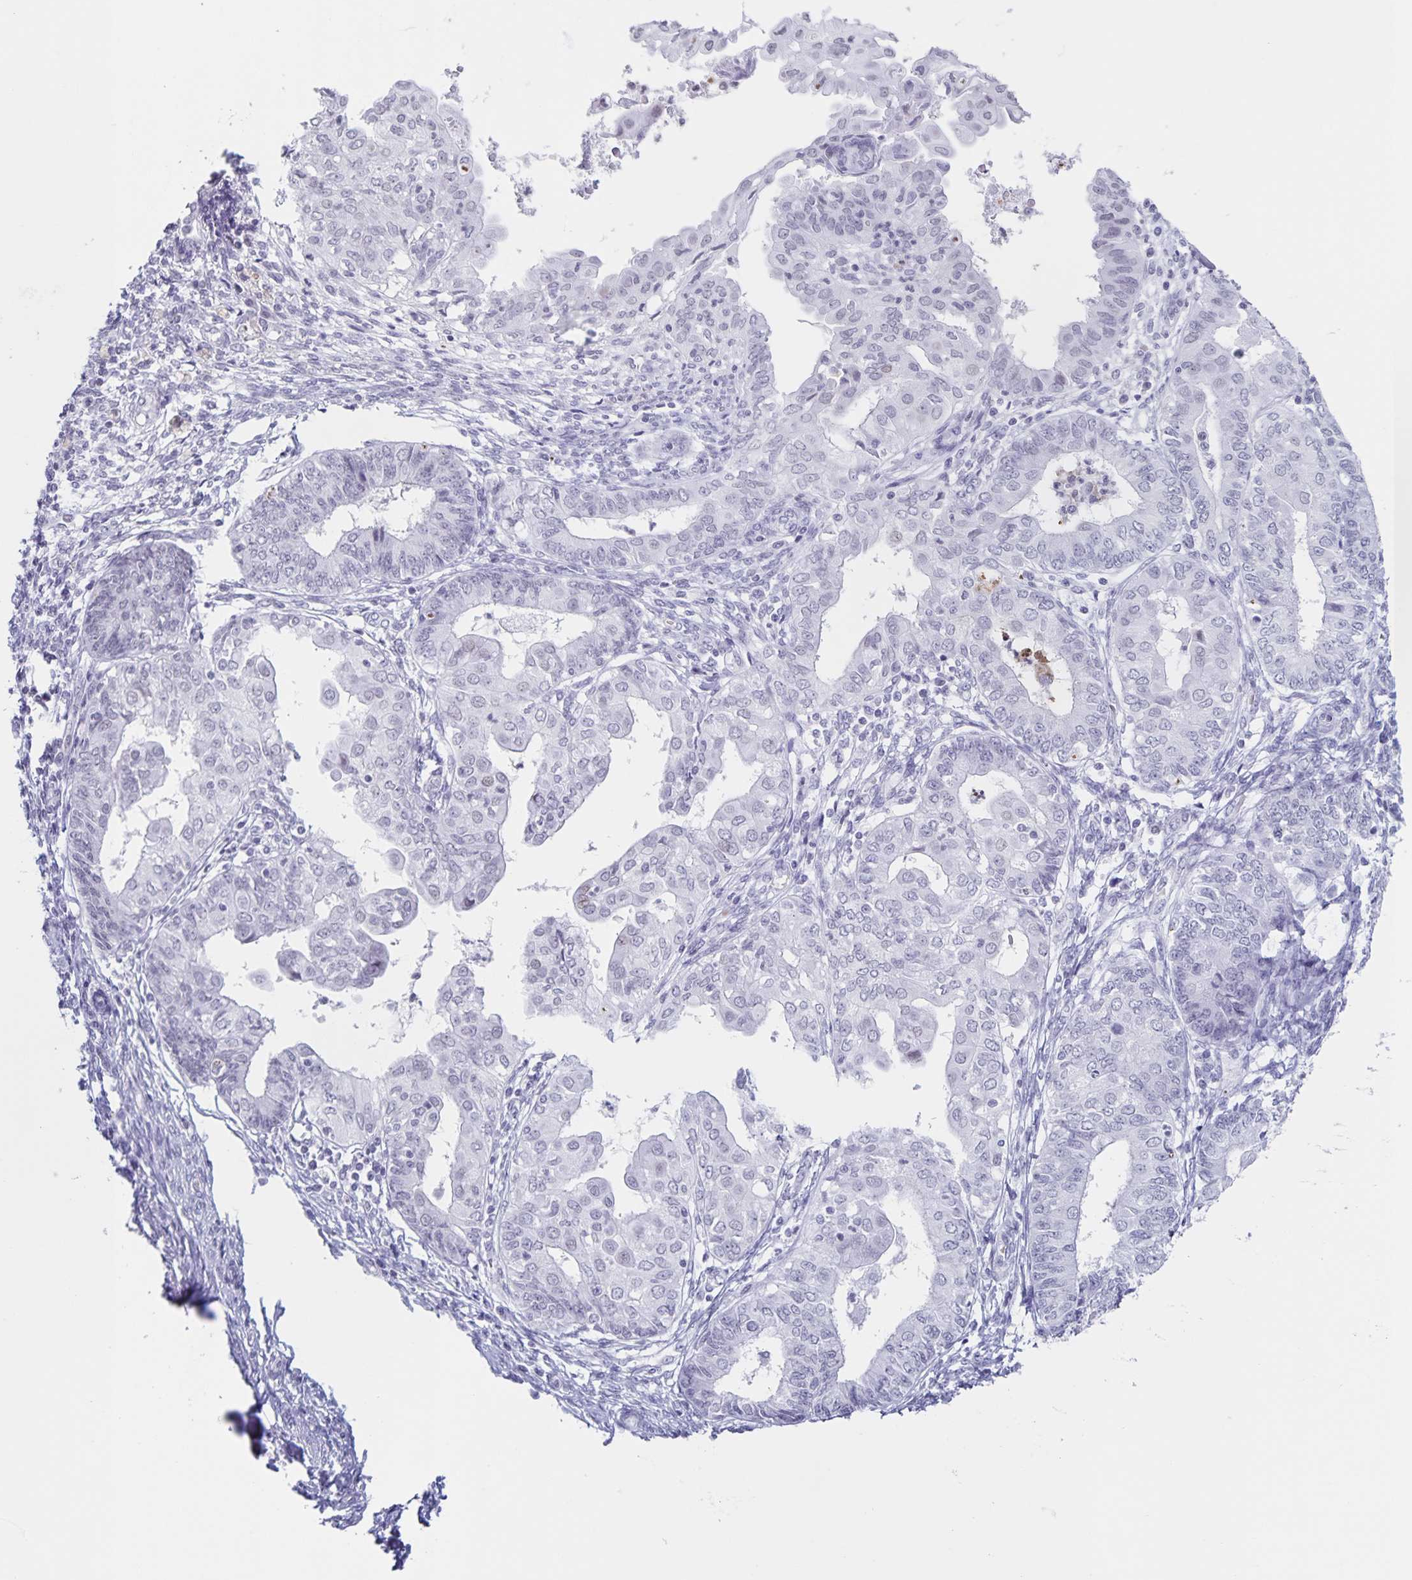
{"staining": {"intensity": "negative", "quantity": "none", "location": "none"}, "tissue": "endometrial cancer", "cell_type": "Tumor cells", "image_type": "cancer", "snomed": [{"axis": "morphology", "description": "Adenocarcinoma, NOS"}, {"axis": "topography", "description": "Endometrium"}], "caption": "Photomicrograph shows no significant protein staining in tumor cells of endometrial adenocarcinoma. (Stains: DAB IHC with hematoxylin counter stain, Microscopy: brightfield microscopy at high magnification).", "gene": "LCE6A", "patient": {"sex": "female", "age": 68}}